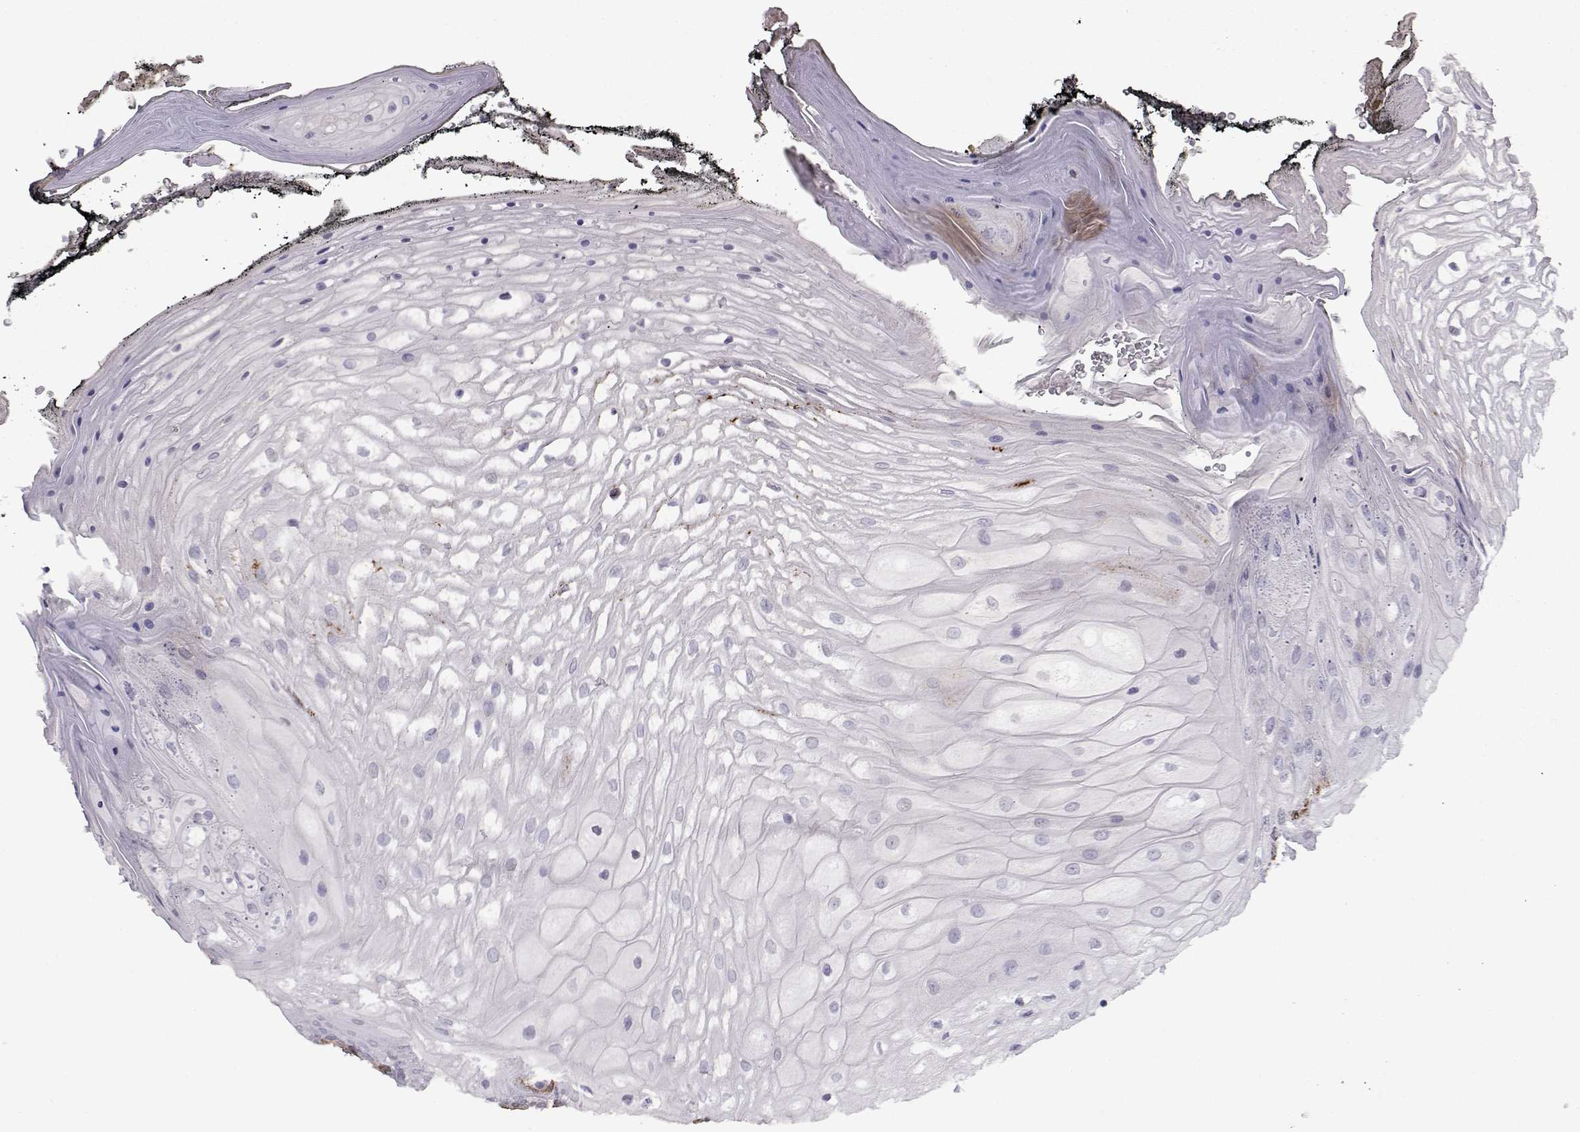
{"staining": {"intensity": "strong", "quantity": "<25%", "location": "cytoplasmic/membranous"}, "tissue": "oral mucosa", "cell_type": "Squamous epithelial cells", "image_type": "normal", "snomed": [{"axis": "morphology", "description": "Normal tissue, NOS"}, {"axis": "morphology", "description": "Squamous cell carcinoma, NOS"}, {"axis": "topography", "description": "Oral tissue"}, {"axis": "topography", "description": "Head-Neck"}], "caption": "Immunohistochemistry micrograph of normal oral mucosa: oral mucosa stained using immunohistochemistry (IHC) displays medium levels of strong protein expression localized specifically in the cytoplasmic/membranous of squamous epithelial cells, appearing as a cytoplasmic/membranous brown color.", "gene": "LAMB3", "patient": {"sex": "male", "age": 65}}